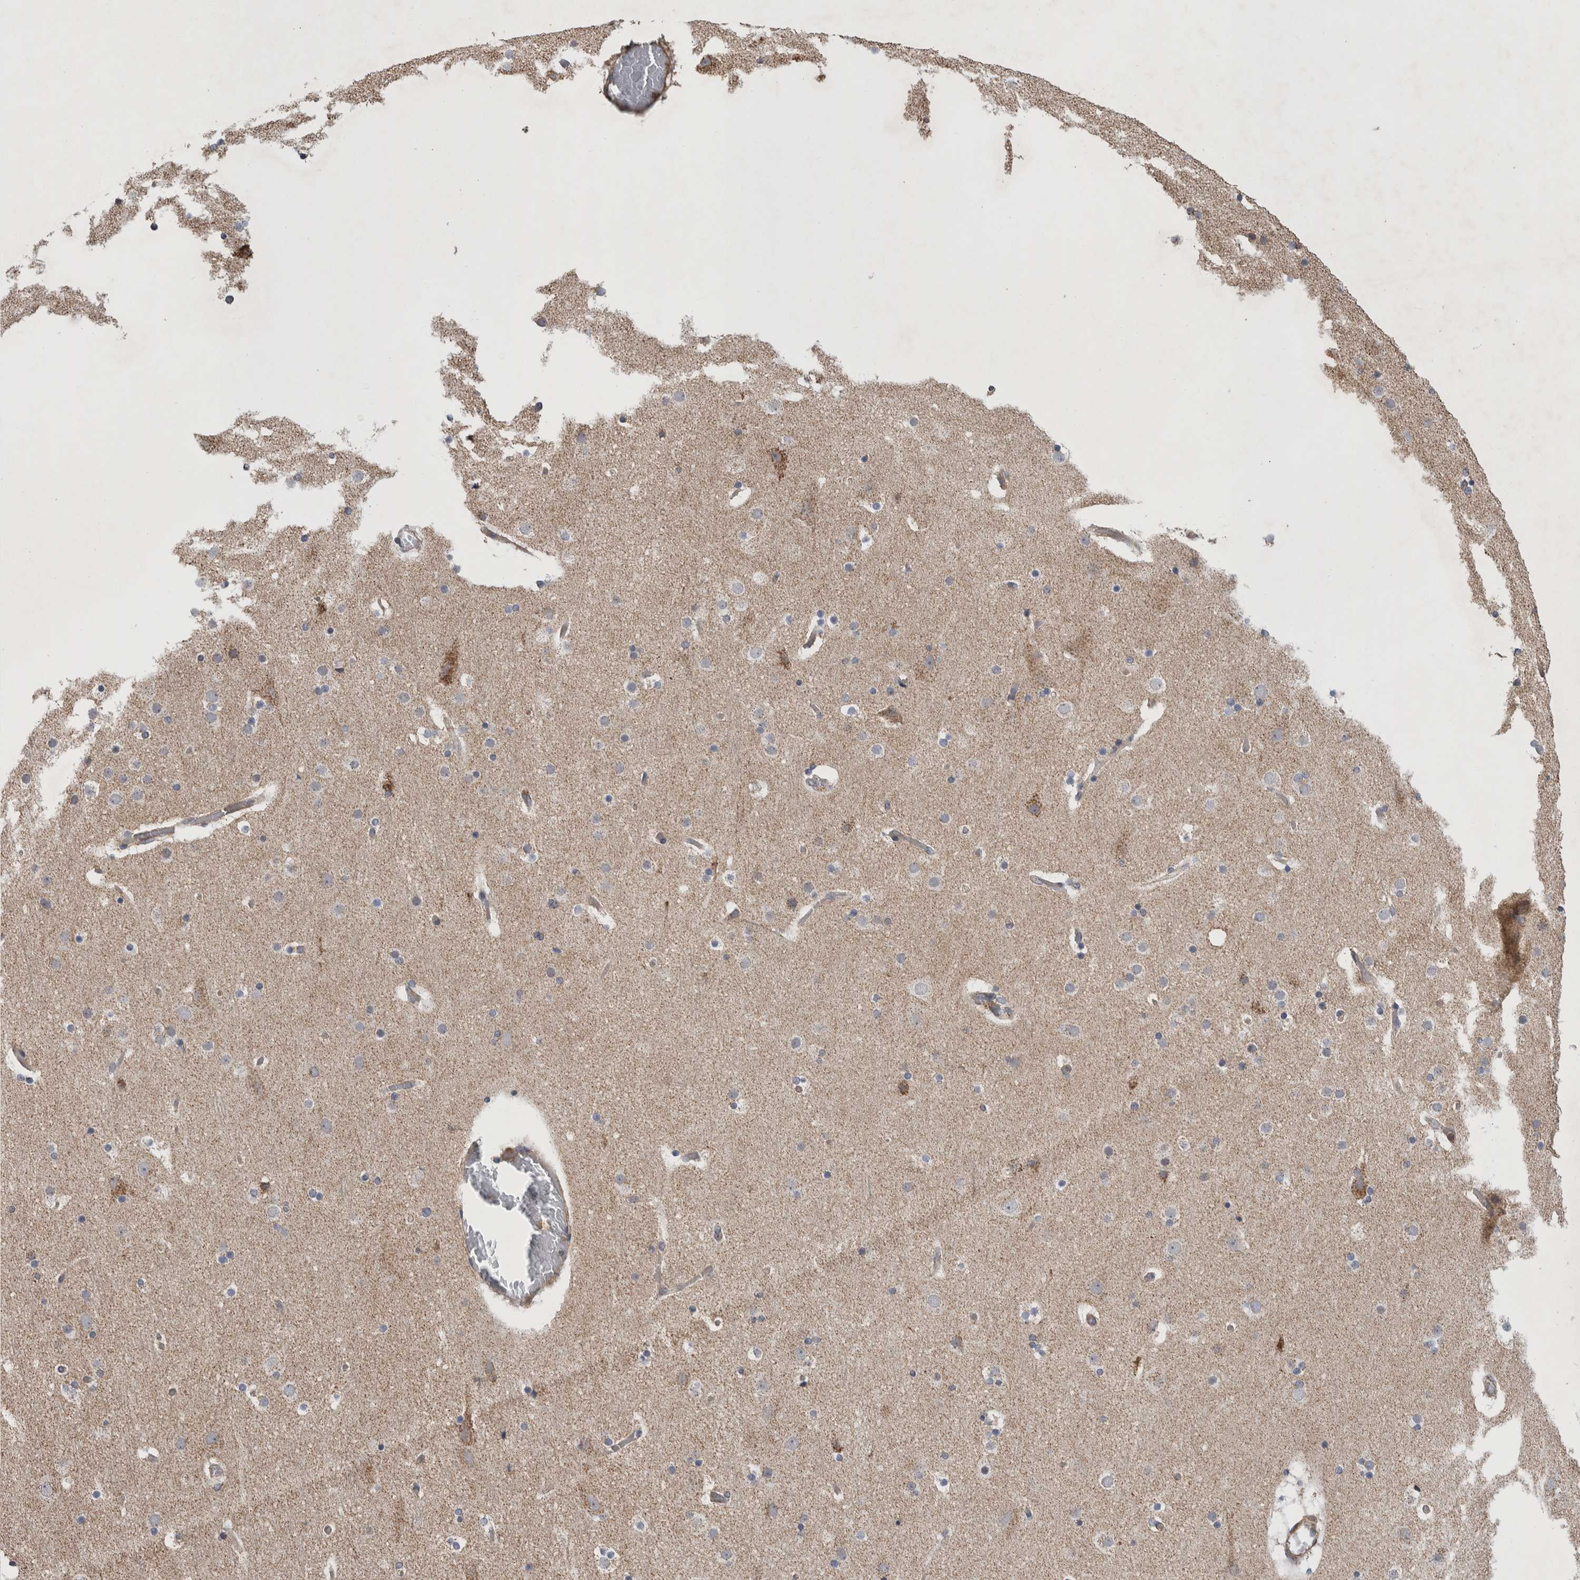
{"staining": {"intensity": "negative", "quantity": "none", "location": "none"}, "tissue": "cerebral cortex", "cell_type": "Endothelial cells", "image_type": "normal", "snomed": [{"axis": "morphology", "description": "Normal tissue, NOS"}, {"axis": "topography", "description": "Cerebral cortex"}], "caption": "An immunohistochemistry image of normal cerebral cortex is shown. There is no staining in endothelial cells of cerebral cortex. The staining is performed using DAB brown chromogen with nuclei counter-stained in using hematoxylin.", "gene": "SFXN2", "patient": {"sex": "male", "age": 57}}